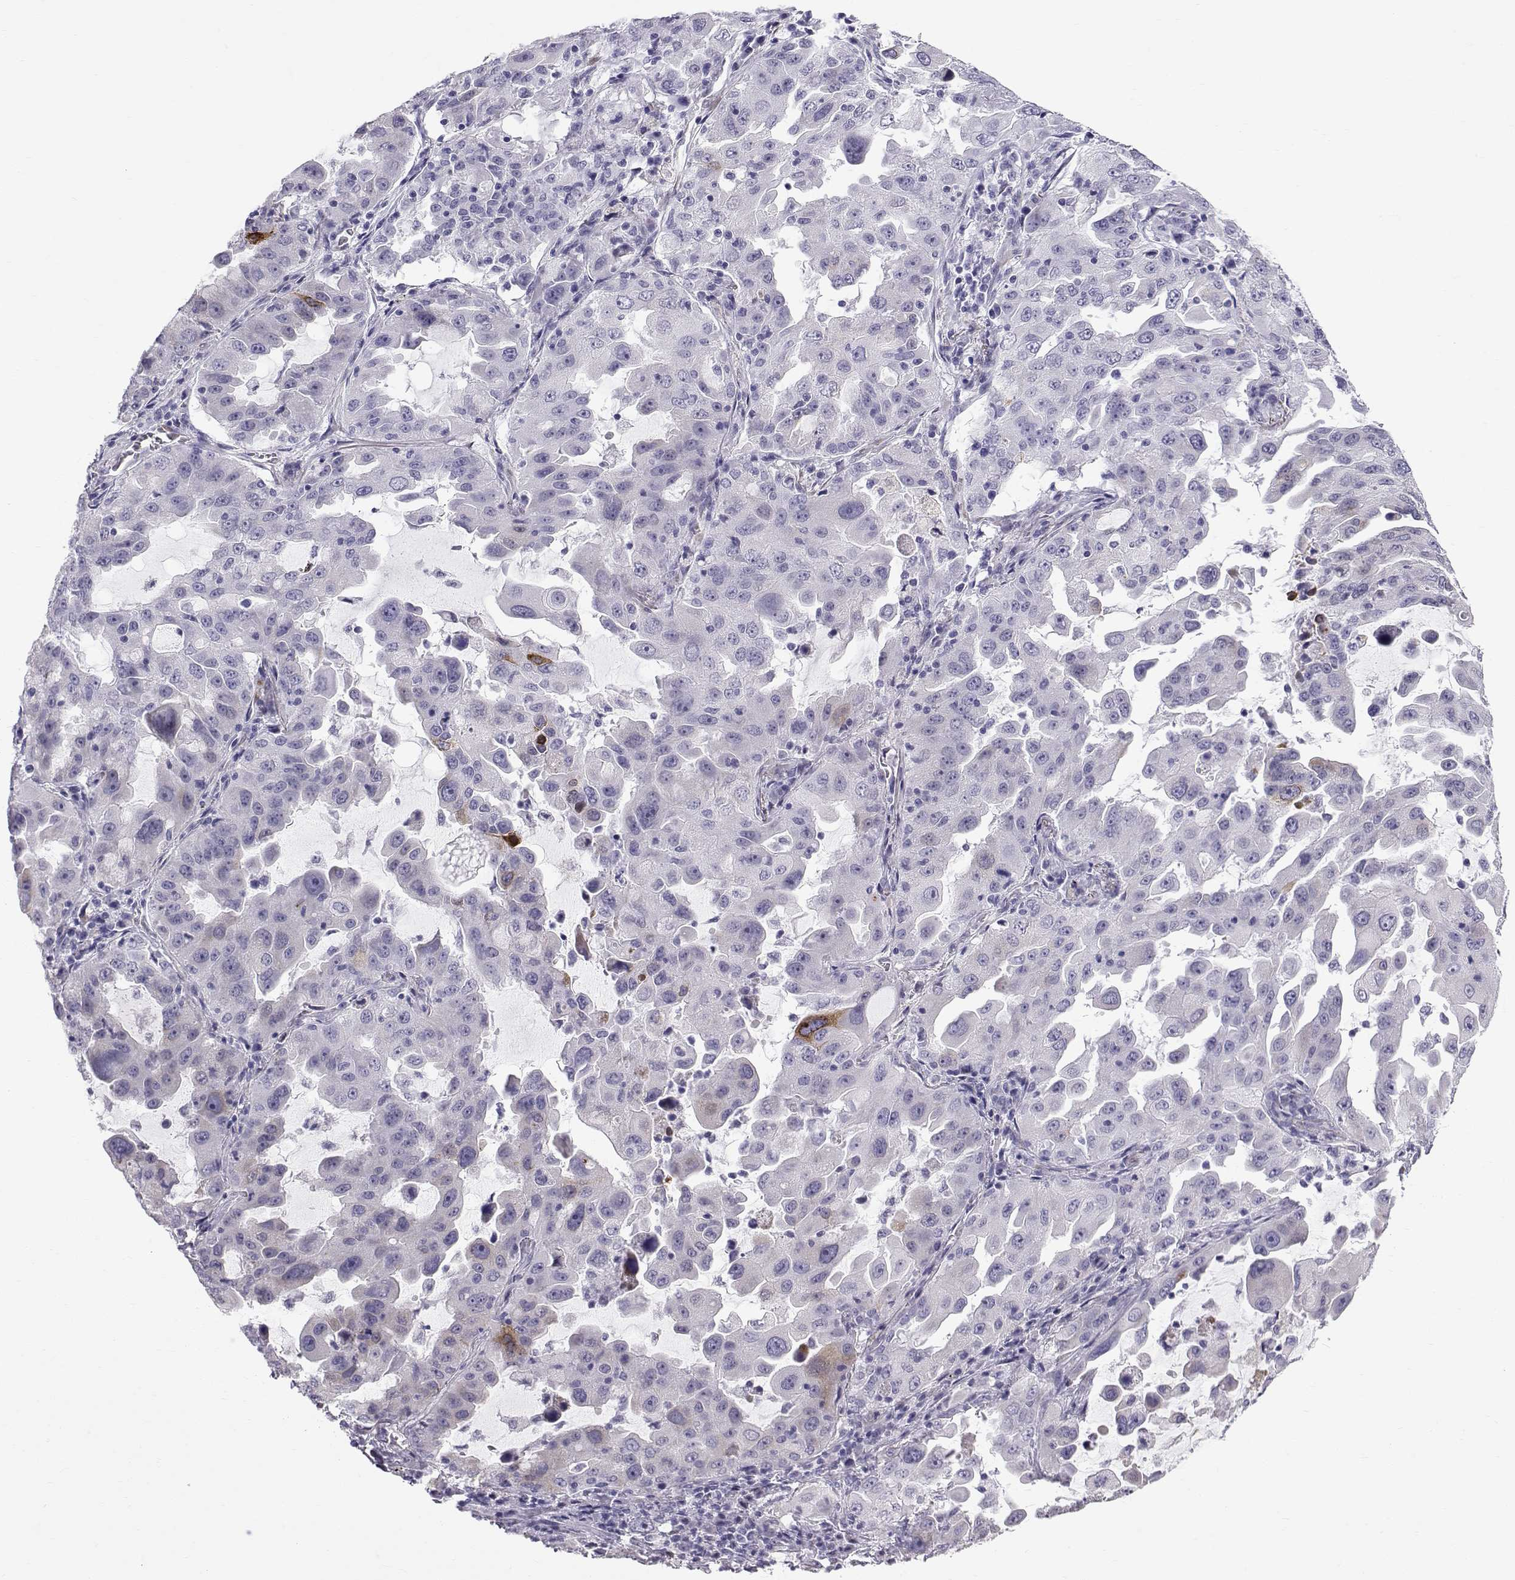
{"staining": {"intensity": "strong", "quantity": "<25%", "location": "cytoplasmic/membranous"}, "tissue": "lung cancer", "cell_type": "Tumor cells", "image_type": "cancer", "snomed": [{"axis": "morphology", "description": "Adenocarcinoma, NOS"}, {"axis": "topography", "description": "Lung"}], "caption": "Immunohistochemical staining of lung cancer (adenocarcinoma) exhibits strong cytoplasmic/membranous protein expression in approximately <25% of tumor cells. The protein is shown in brown color, while the nuclei are stained blue.", "gene": "RNASE12", "patient": {"sex": "female", "age": 61}}